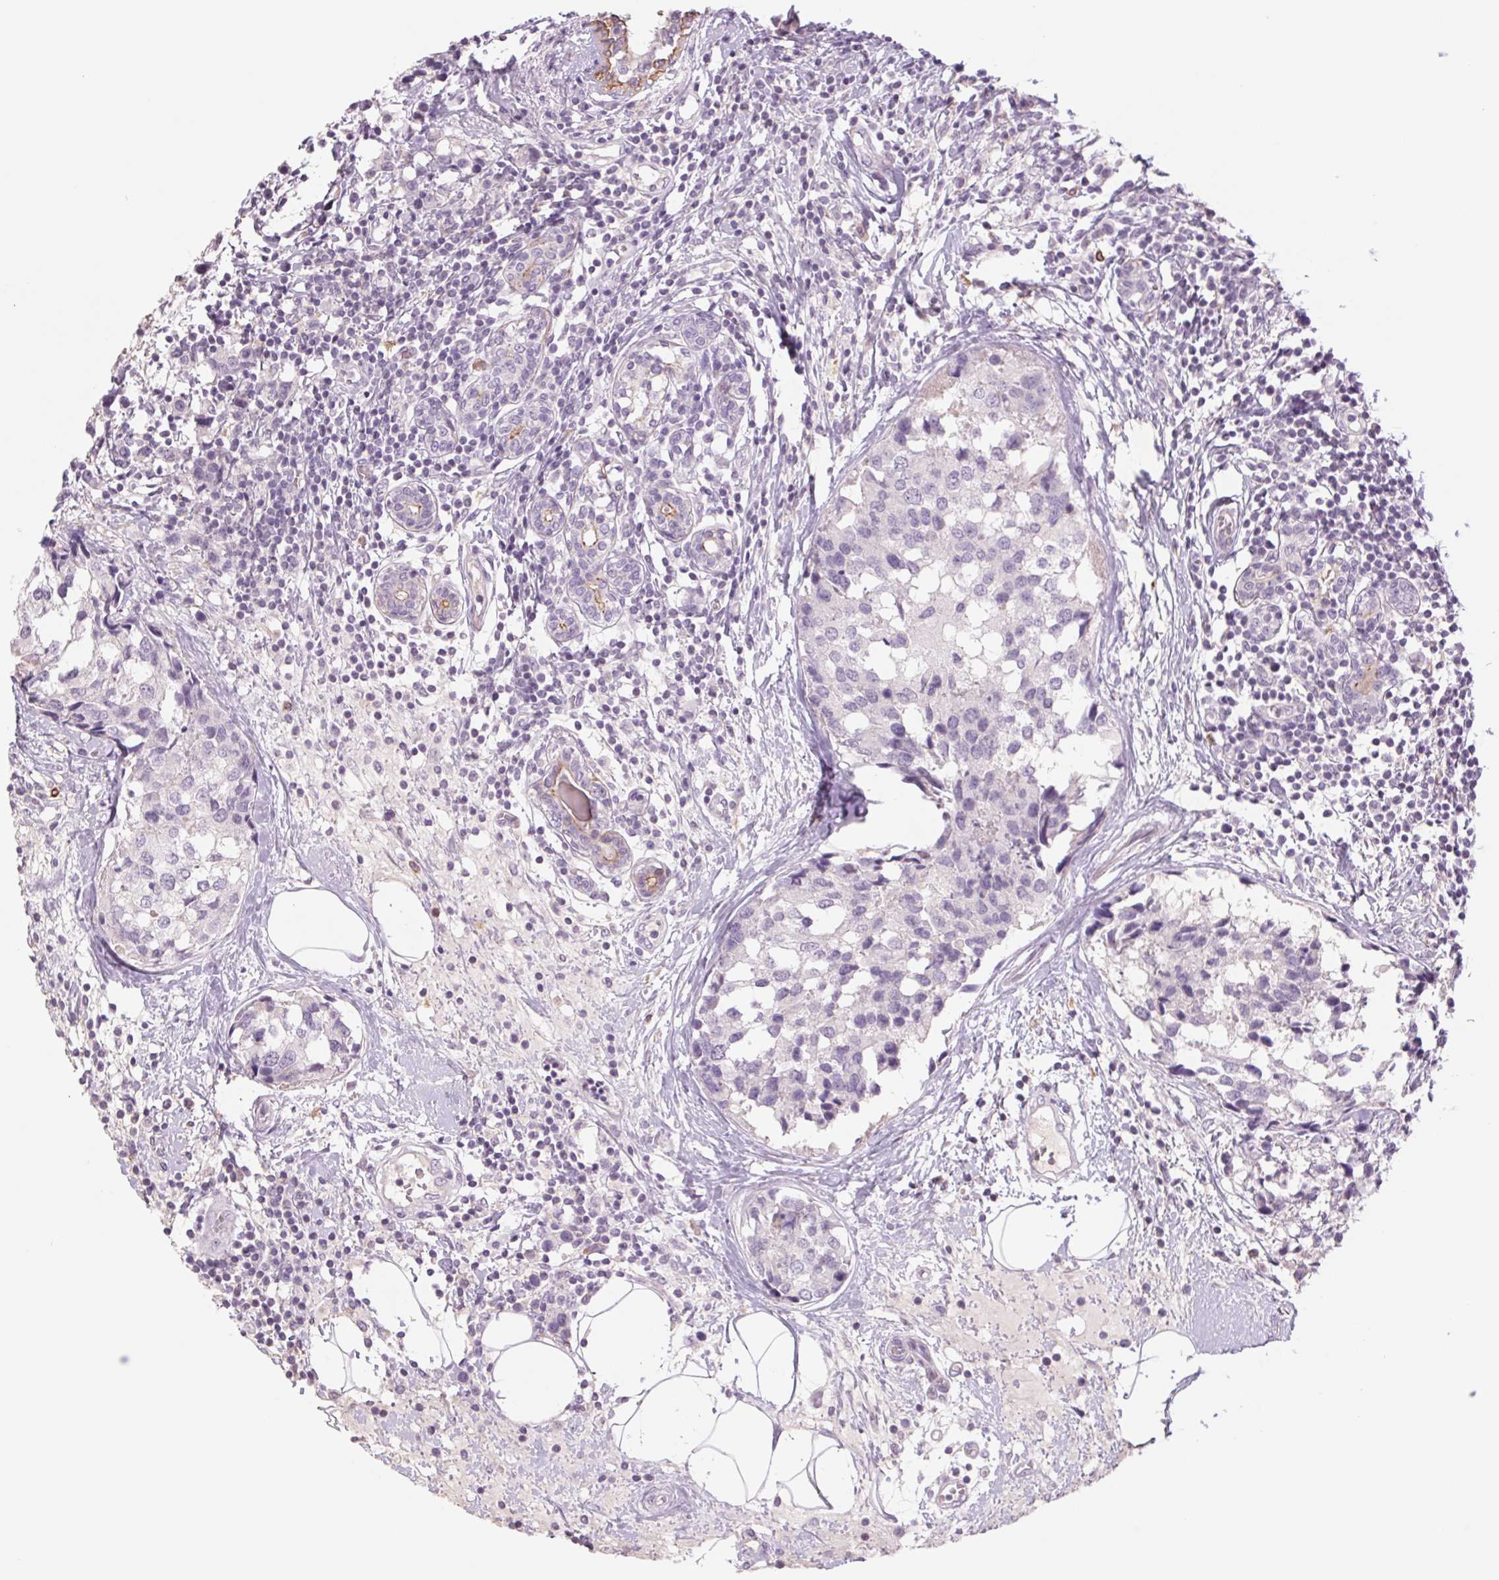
{"staining": {"intensity": "negative", "quantity": "none", "location": "none"}, "tissue": "breast cancer", "cell_type": "Tumor cells", "image_type": "cancer", "snomed": [{"axis": "morphology", "description": "Lobular carcinoma"}, {"axis": "topography", "description": "Breast"}], "caption": "The immunohistochemistry image has no significant positivity in tumor cells of breast cancer (lobular carcinoma) tissue.", "gene": "KRT1", "patient": {"sex": "female", "age": 59}}